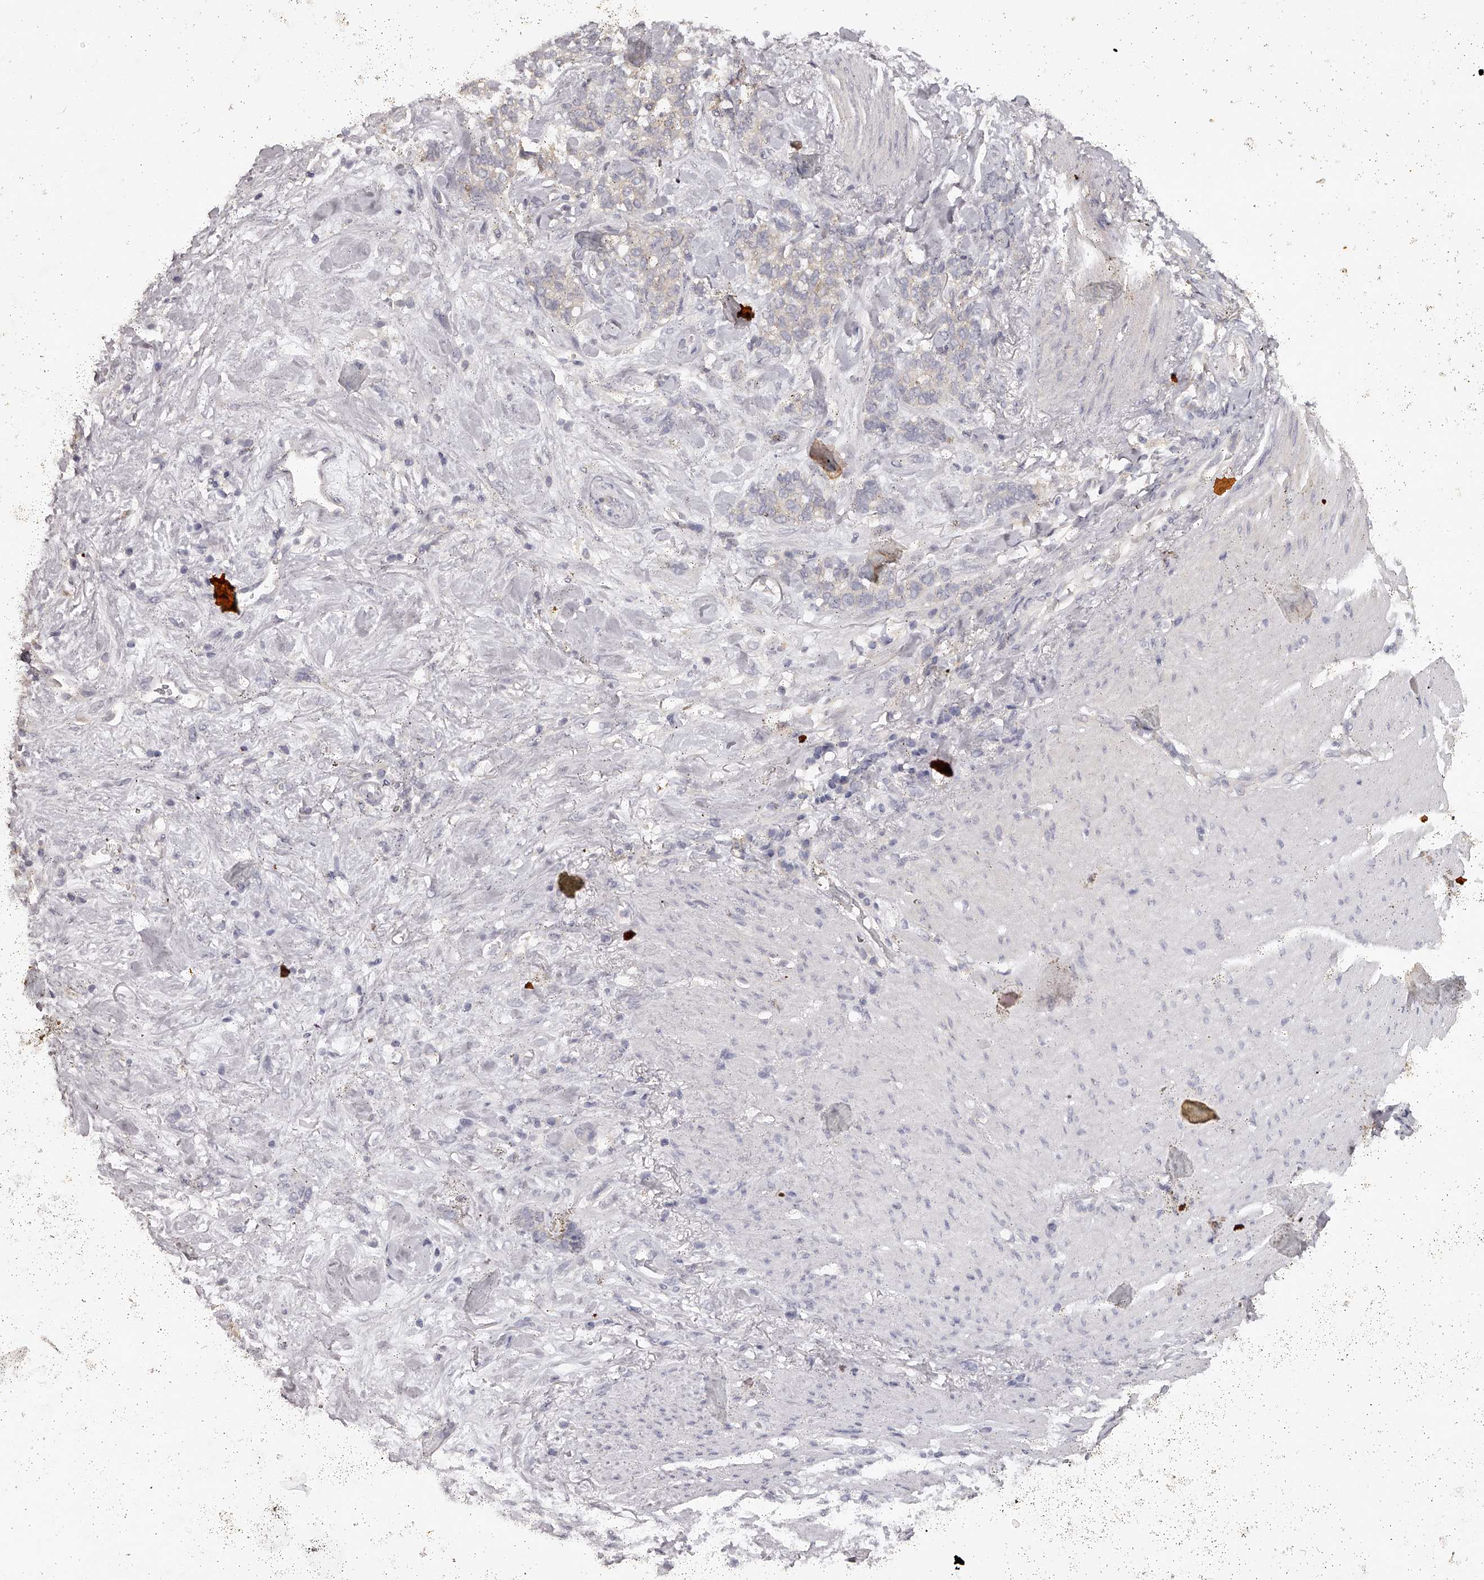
{"staining": {"intensity": "negative", "quantity": "none", "location": "none"}, "tissue": "stomach cancer", "cell_type": "Tumor cells", "image_type": "cancer", "snomed": [{"axis": "morphology", "description": "Adenocarcinoma, NOS"}, {"axis": "topography", "description": "Stomach, lower"}], "caption": "Tumor cells are negative for brown protein staining in stomach cancer (adenocarcinoma).", "gene": "TNN", "patient": {"sex": "male", "age": 88}}